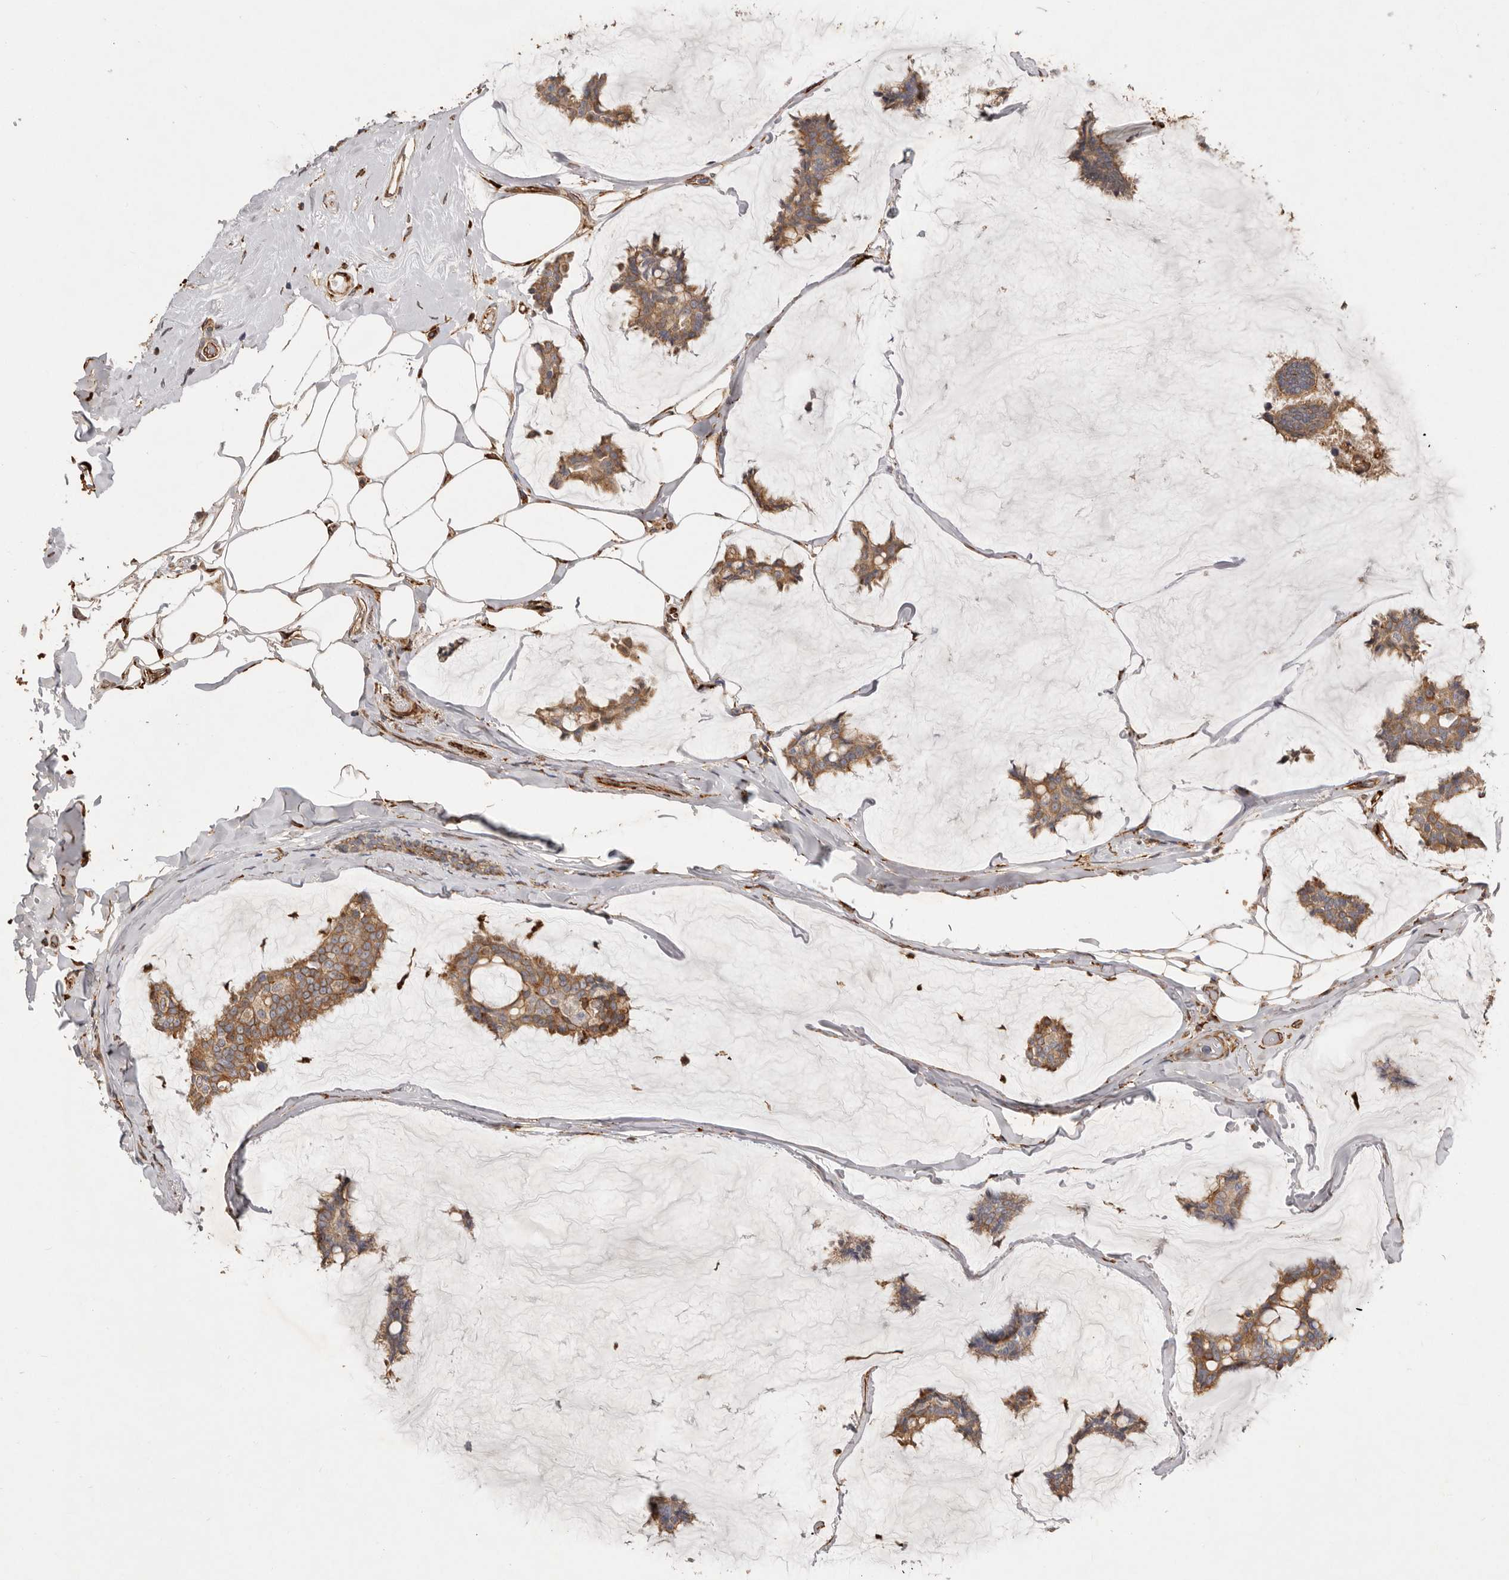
{"staining": {"intensity": "moderate", "quantity": ">75%", "location": "cytoplasmic/membranous"}, "tissue": "breast cancer", "cell_type": "Tumor cells", "image_type": "cancer", "snomed": [{"axis": "morphology", "description": "Duct carcinoma"}, {"axis": "topography", "description": "Breast"}], "caption": "Protein staining displays moderate cytoplasmic/membranous staining in approximately >75% of tumor cells in breast intraductal carcinoma. (brown staining indicates protein expression, while blue staining denotes nuclei).", "gene": "WDTC1", "patient": {"sex": "female", "age": 93}}